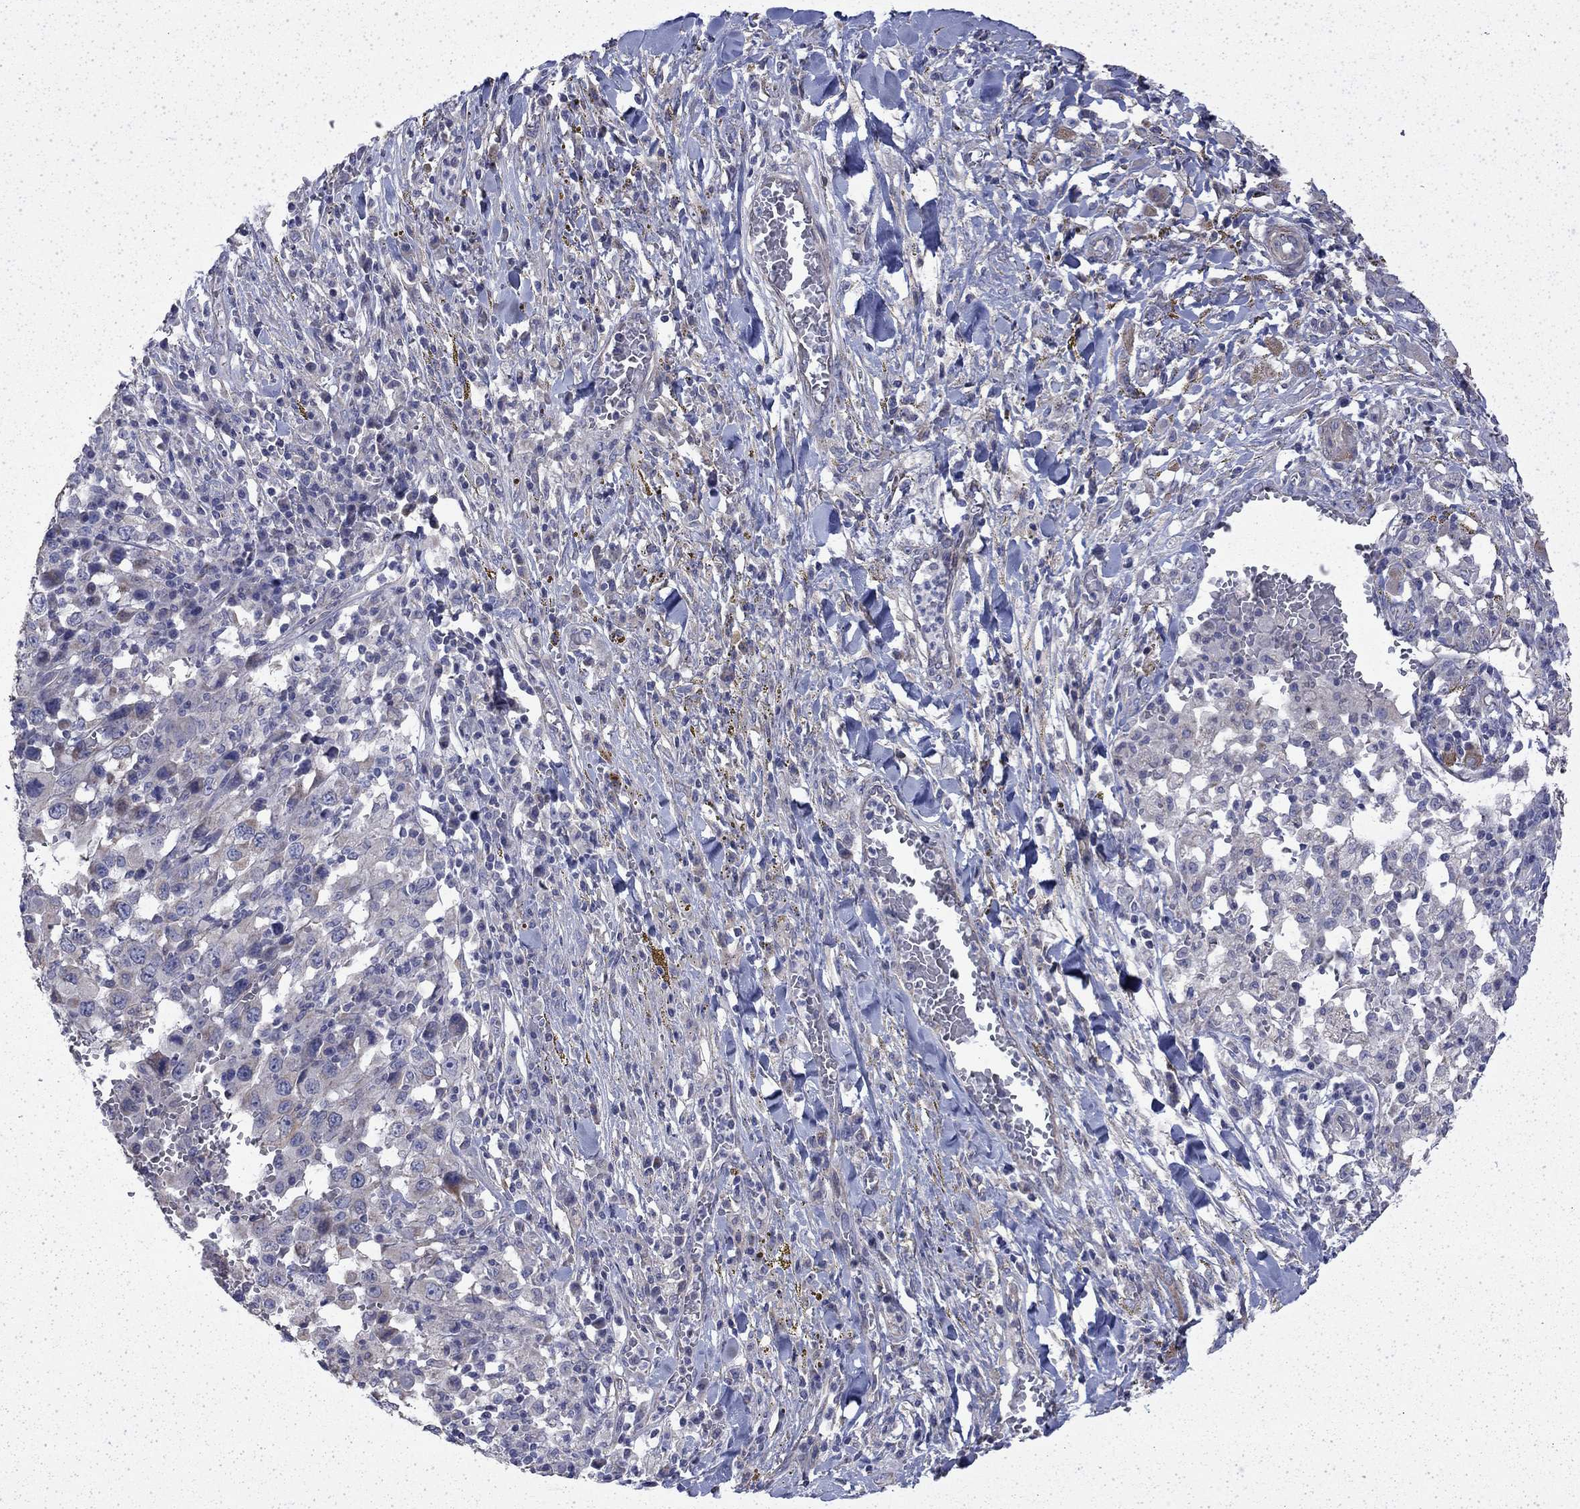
{"staining": {"intensity": "moderate", "quantity": "<25%", "location": "cytoplasmic/membranous"}, "tissue": "melanoma", "cell_type": "Tumor cells", "image_type": "cancer", "snomed": [{"axis": "morphology", "description": "Malignant melanoma, NOS"}, {"axis": "topography", "description": "Skin"}], "caption": "The histopathology image shows staining of malignant melanoma, revealing moderate cytoplasmic/membranous protein positivity (brown color) within tumor cells.", "gene": "DTNA", "patient": {"sex": "female", "age": 91}}